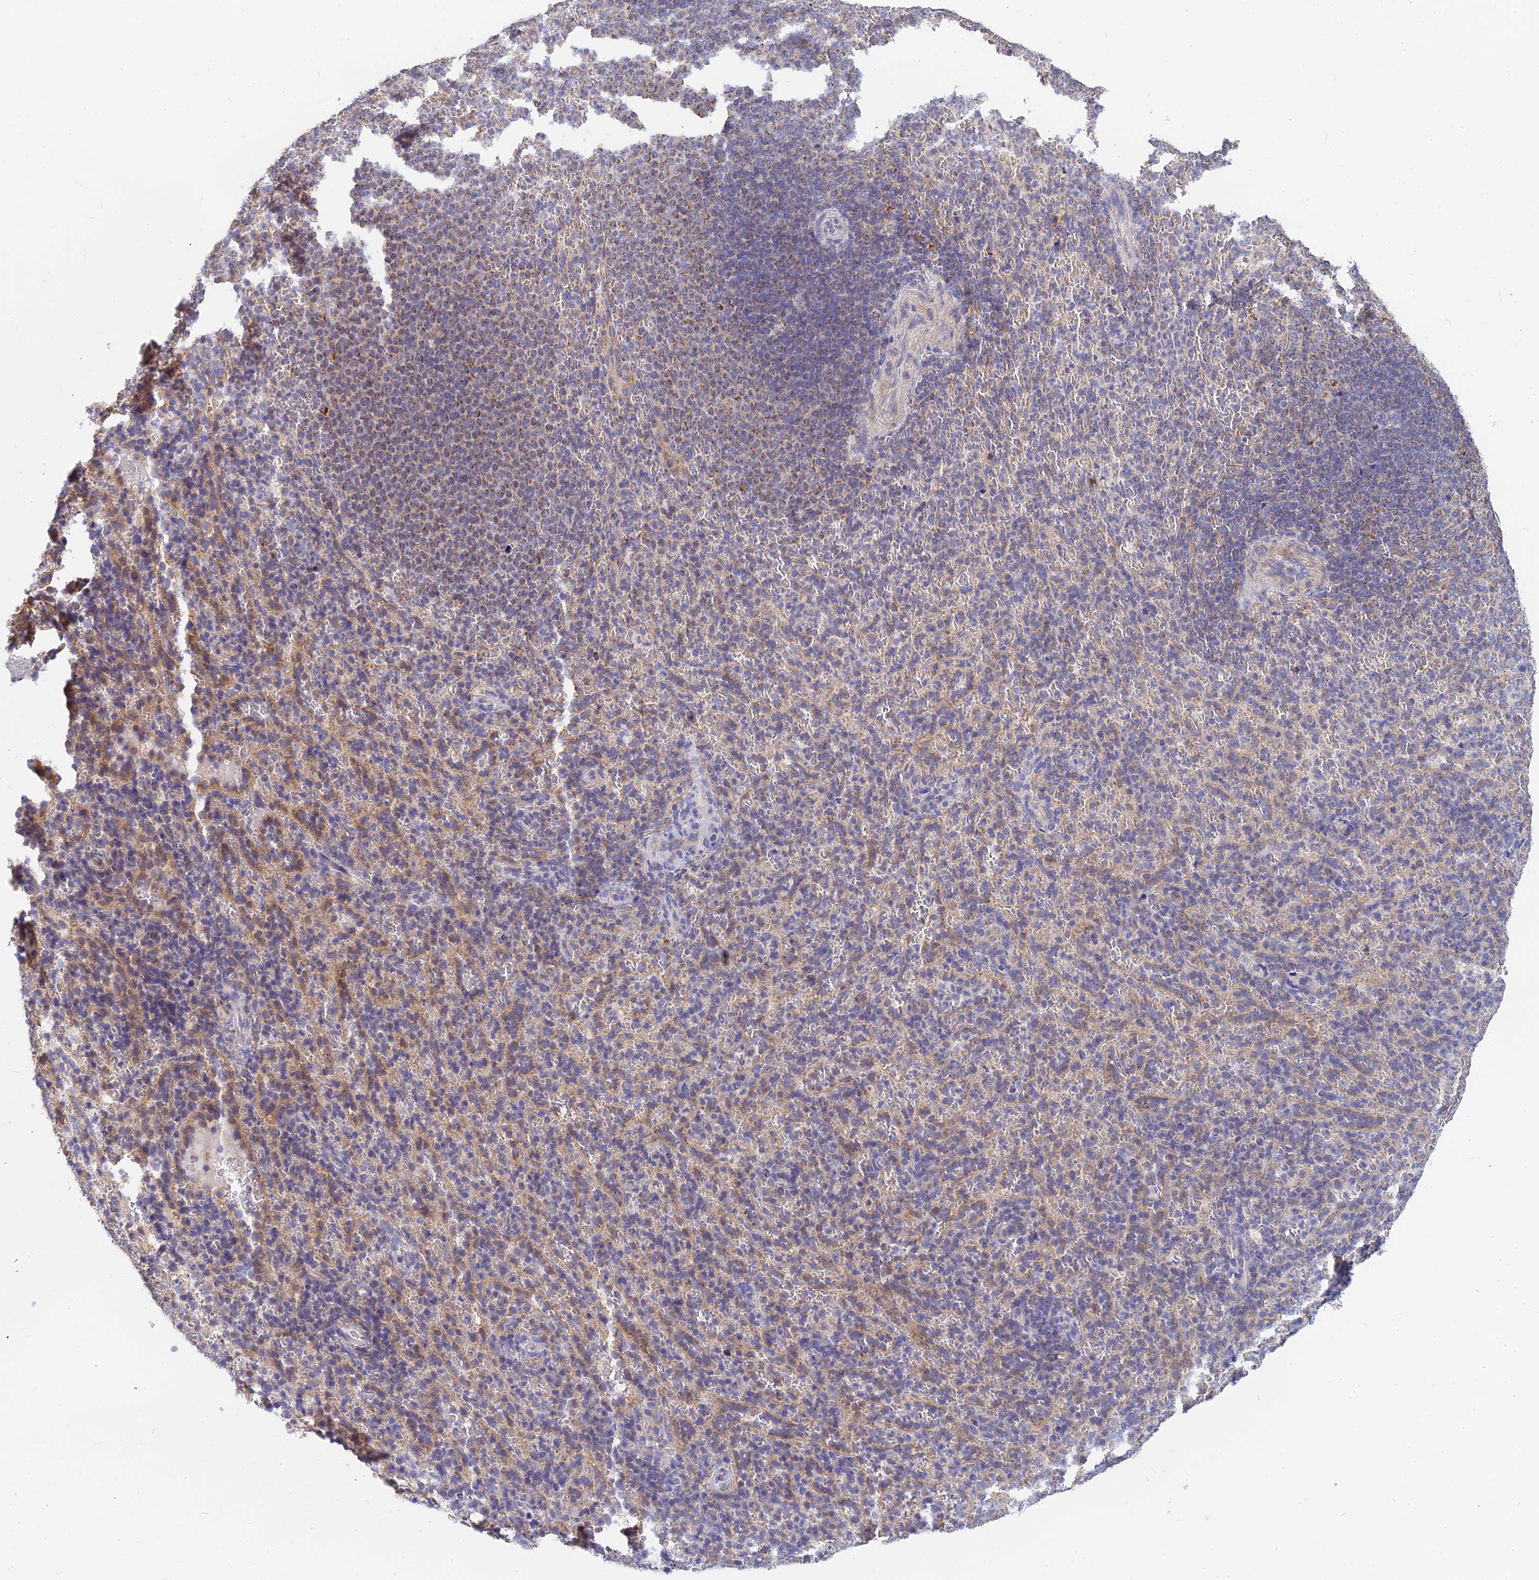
{"staining": {"intensity": "weak", "quantity": "25%-75%", "location": "cytoplasmic/membranous"}, "tissue": "spleen", "cell_type": "Cells in red pulp", "image_type": "normal", "snomed": [{"axis": "morphology", "description": "Normal tissue, NOS"}, {"axis": "topography", "description": "Spleen"}], "caption": "Cells in red pulp demonstrate low levels of weak cytoplasmic/membranous staining in about 25%-75% of cells in unremarkable spleen.", "gene": "MRPL15", "patient": {"sex": "female", "age": 21}}